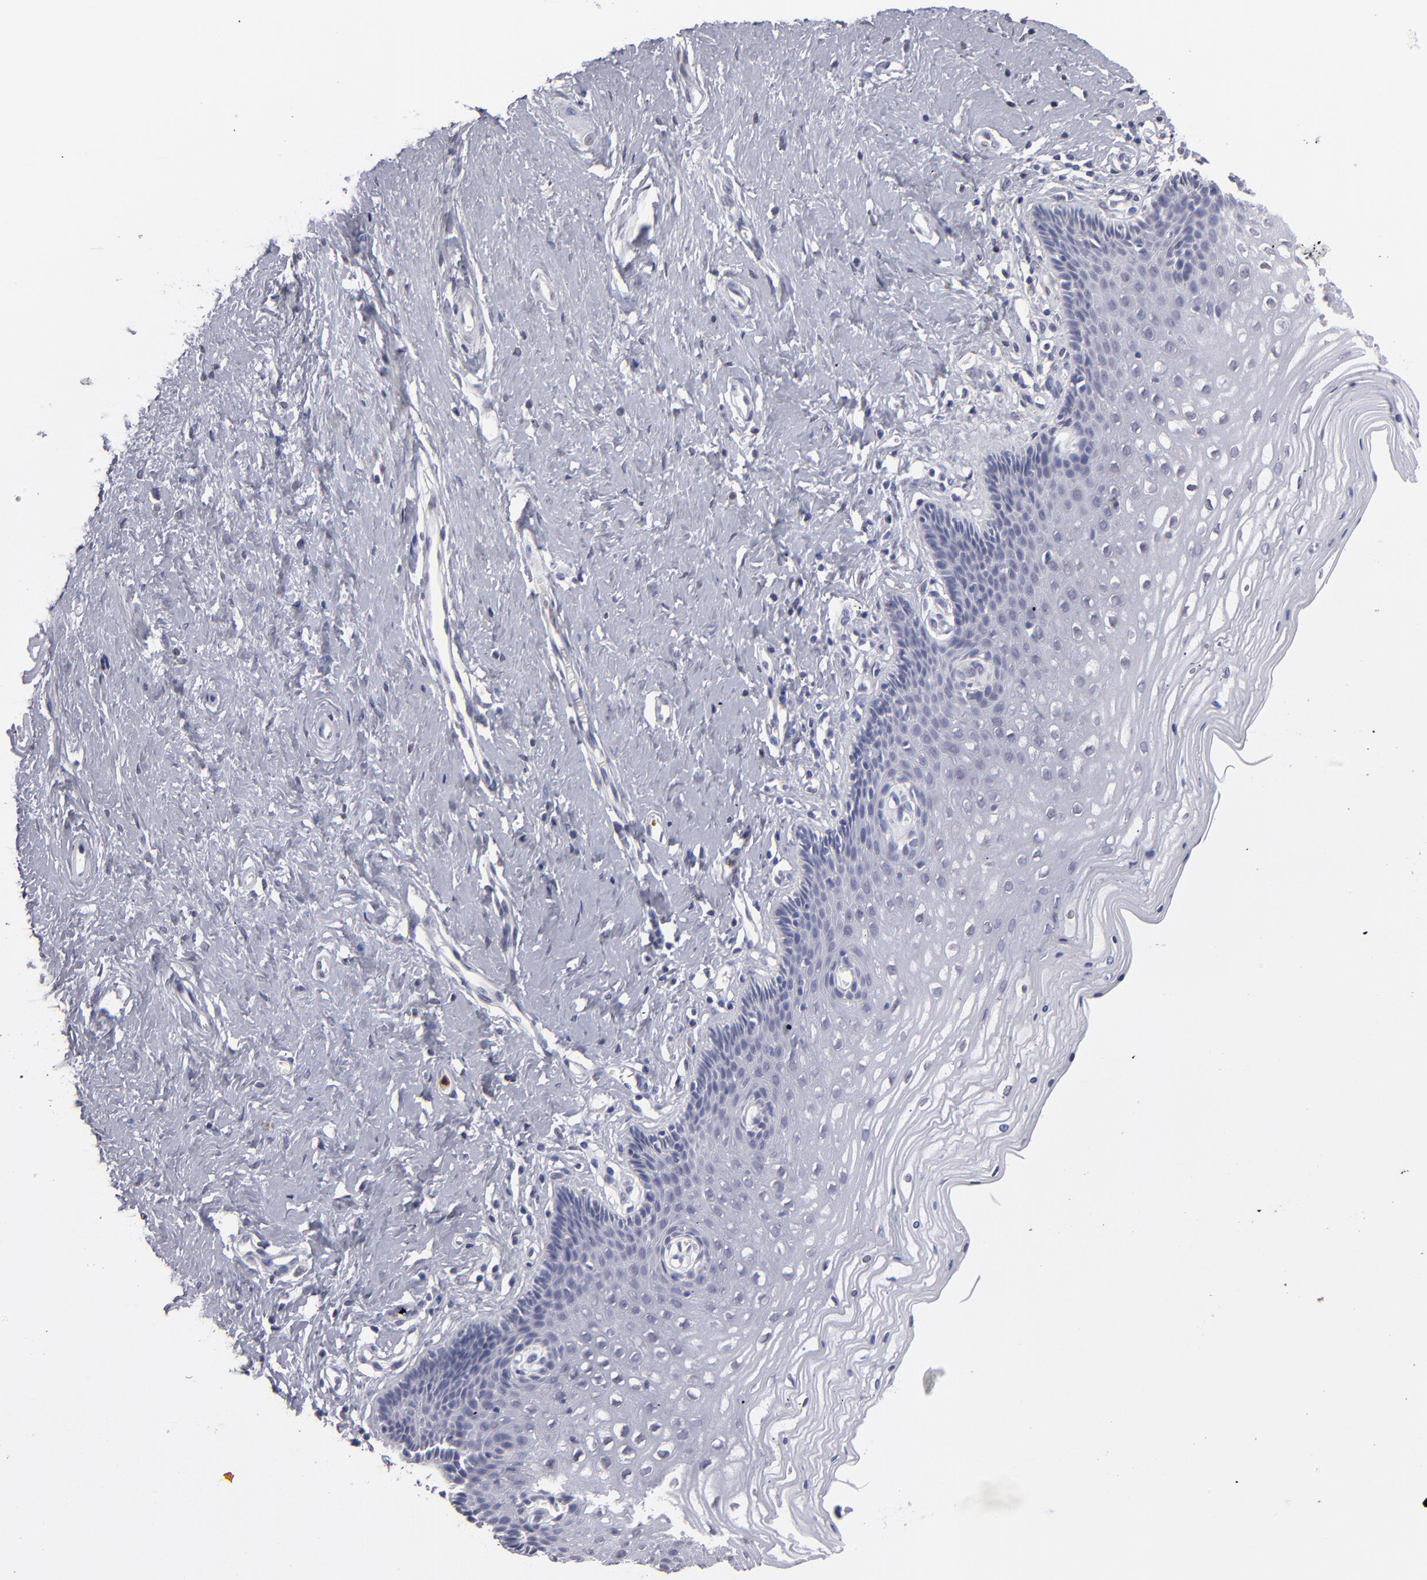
{"staining": {"intensity": "negative", "quantity": "none", "location": "none"}, "tissue": "cervix", "cell_type": "Glandular cells", "image_type": "normal", "snomed": [{"axis": "morphology", "description": "Normal tissue, NOS"}, {"axis": "topography", "description": "Cervix"}], "caption": "Immunohistochemistry (IHC) photomicrograph of unremarkable human cervix stained for a protein (brown), which reveals no expression in glandular cells. (DAB (3,3'-diaminobenzidine) immunohistochemistry (IHC) with hematoxylin counter stain).", "gene": "MGAM", "patient": {"sex": "female", "age": 39}}